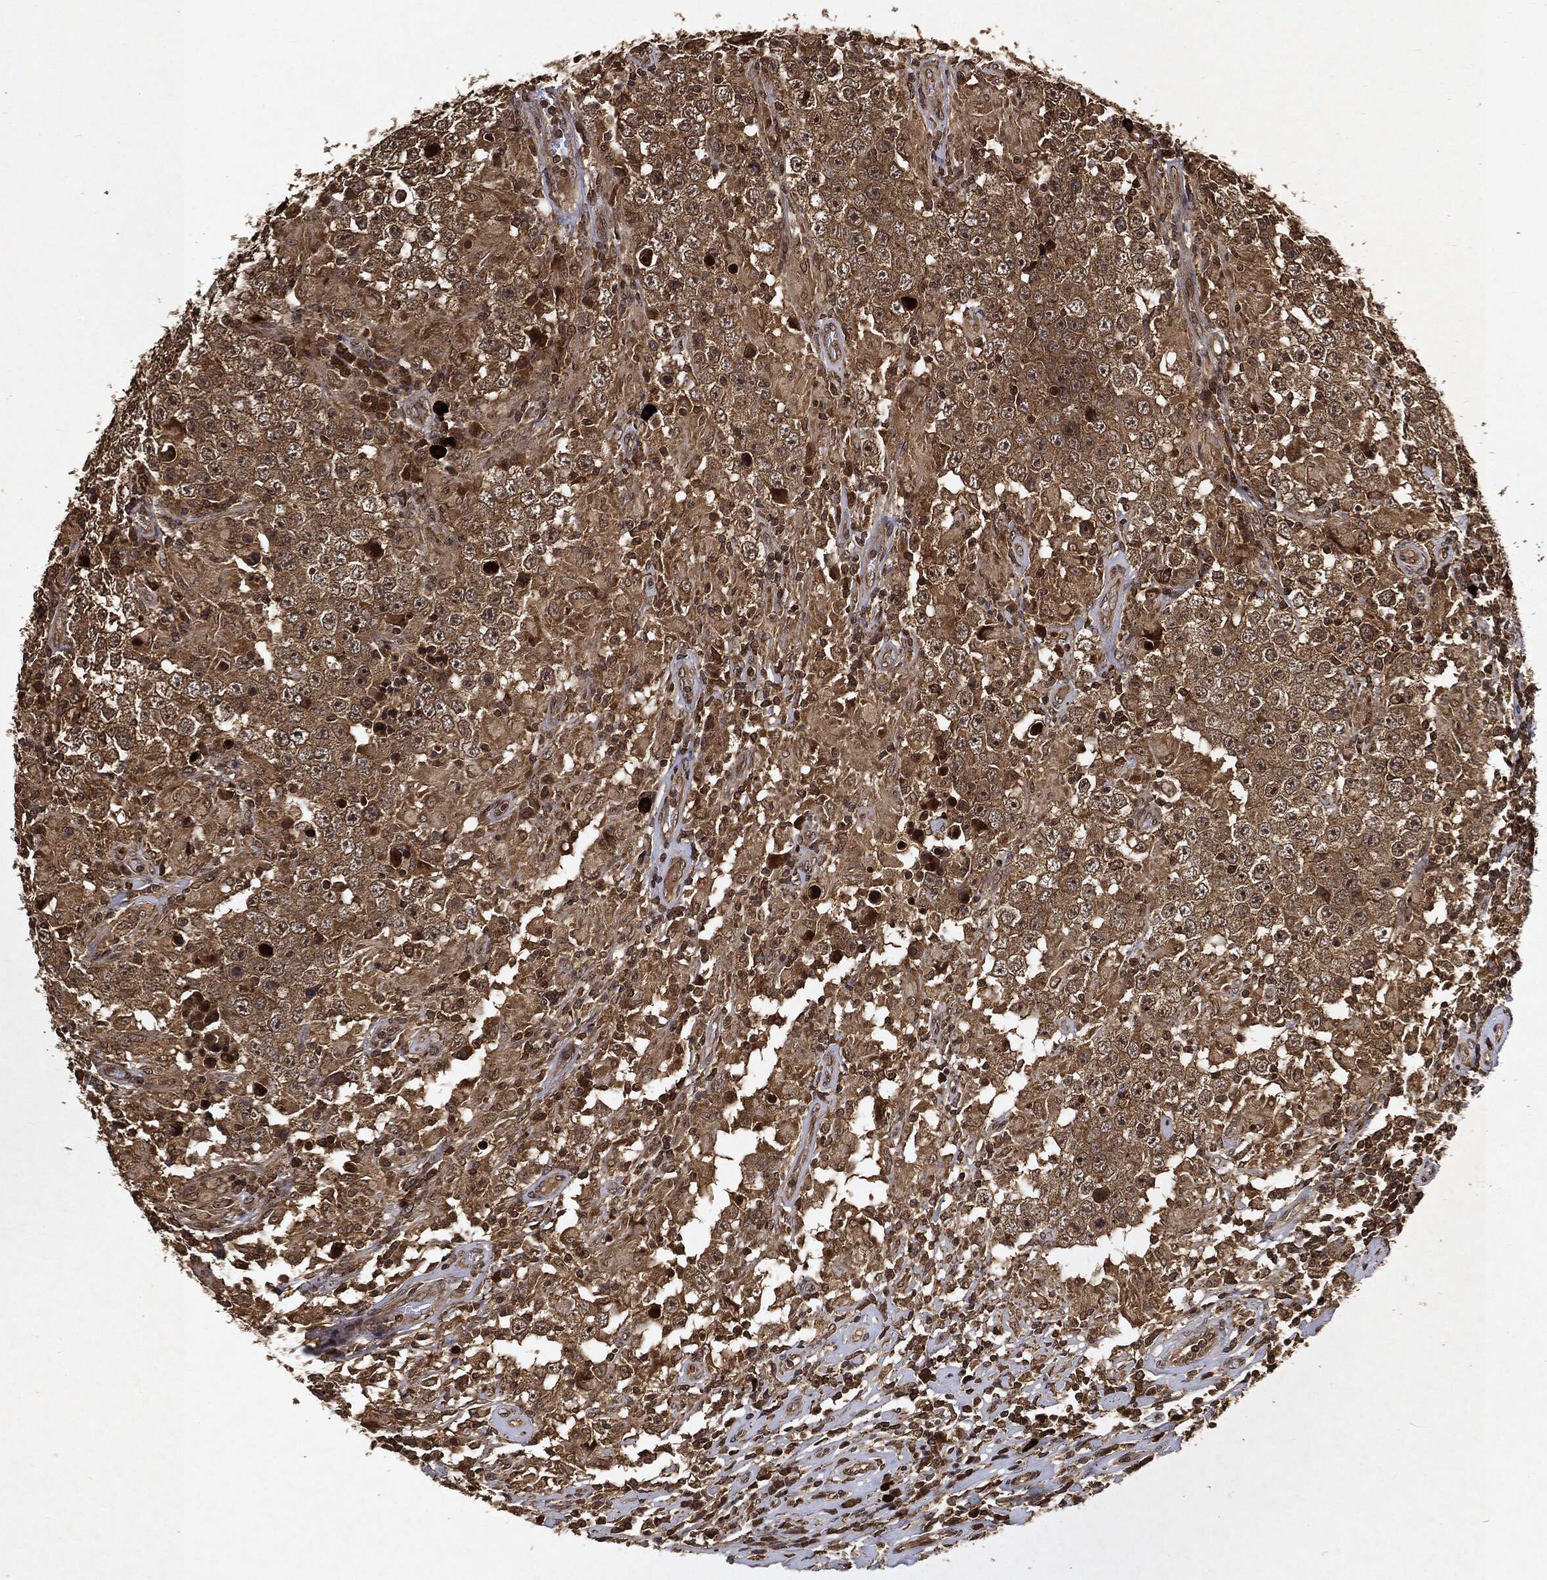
{"staining": {"intensity": "moderate", "quantity": ">75%", "location": "cytoplasmic/membranous"}, "tissue": "testis cancer", "cell_type": "Tumor cells", "image_type": "cancer", "snomed": [{"axis": "morphology", "description": "Seminoma, NOS"}, {"axis": "morphology", "description": "Carcinoma, Embryonal, NOS"}, {"axis": "topography", "description": "Testis"}], "caption": "DAB (3,3'-diaminobenzidine) immunohistochemical staining of human testis seminoma demonstrates moderate cytoplasmic/membranous protein positivity in about >75% of tumor cells.", "gene": "ZNF226", "patient": {"sex": "male", "age": 41}}